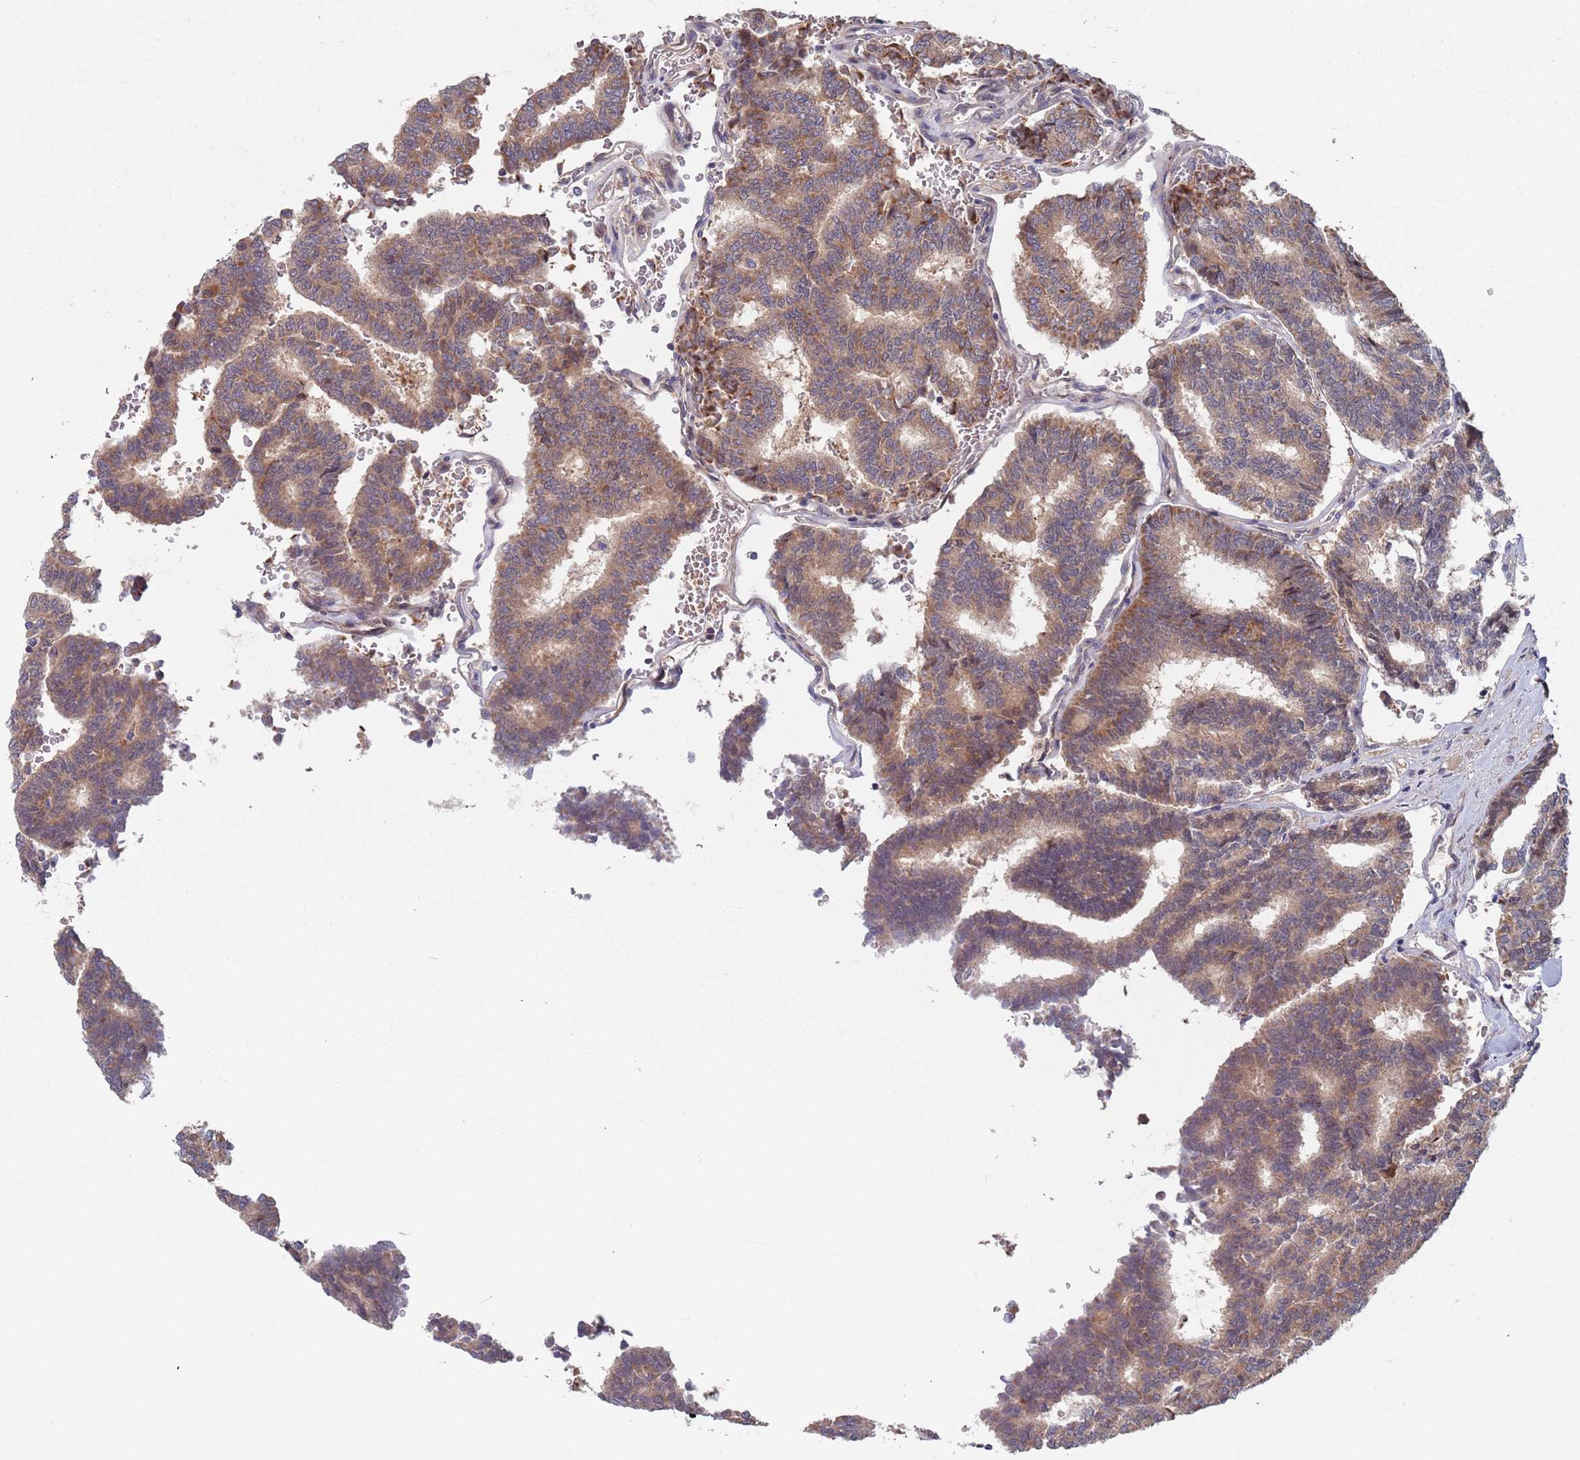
{"staining": {"intensity": "moderate", "quantity": ">75%", "location": "cytoplasmic/membranous"}, "tissue": "thyroid cancer", "cell_type": "Tumor cells", "image_type": "cancer", "snomed": [{"axis": "morphology", "description": "Papillary adenocarcinoma, NOS"}, {"axis": "topography", "description": "Thyroid gland"}], "caption": "A high-resolution image shows IHC staining of thyroid papillary adenocarcinoma, which demonstrates moderate cytoplasmic/membranous positivity in about >75% of tumor cells. The protein is stained brown, and the nuclei are stained in blue (DAB (3,3'-diaminobenzidine) IHC with brightfield microscopy, high magnification).", "gene": "ZNF140", "patient": {"sex": "female", "age": 35}}